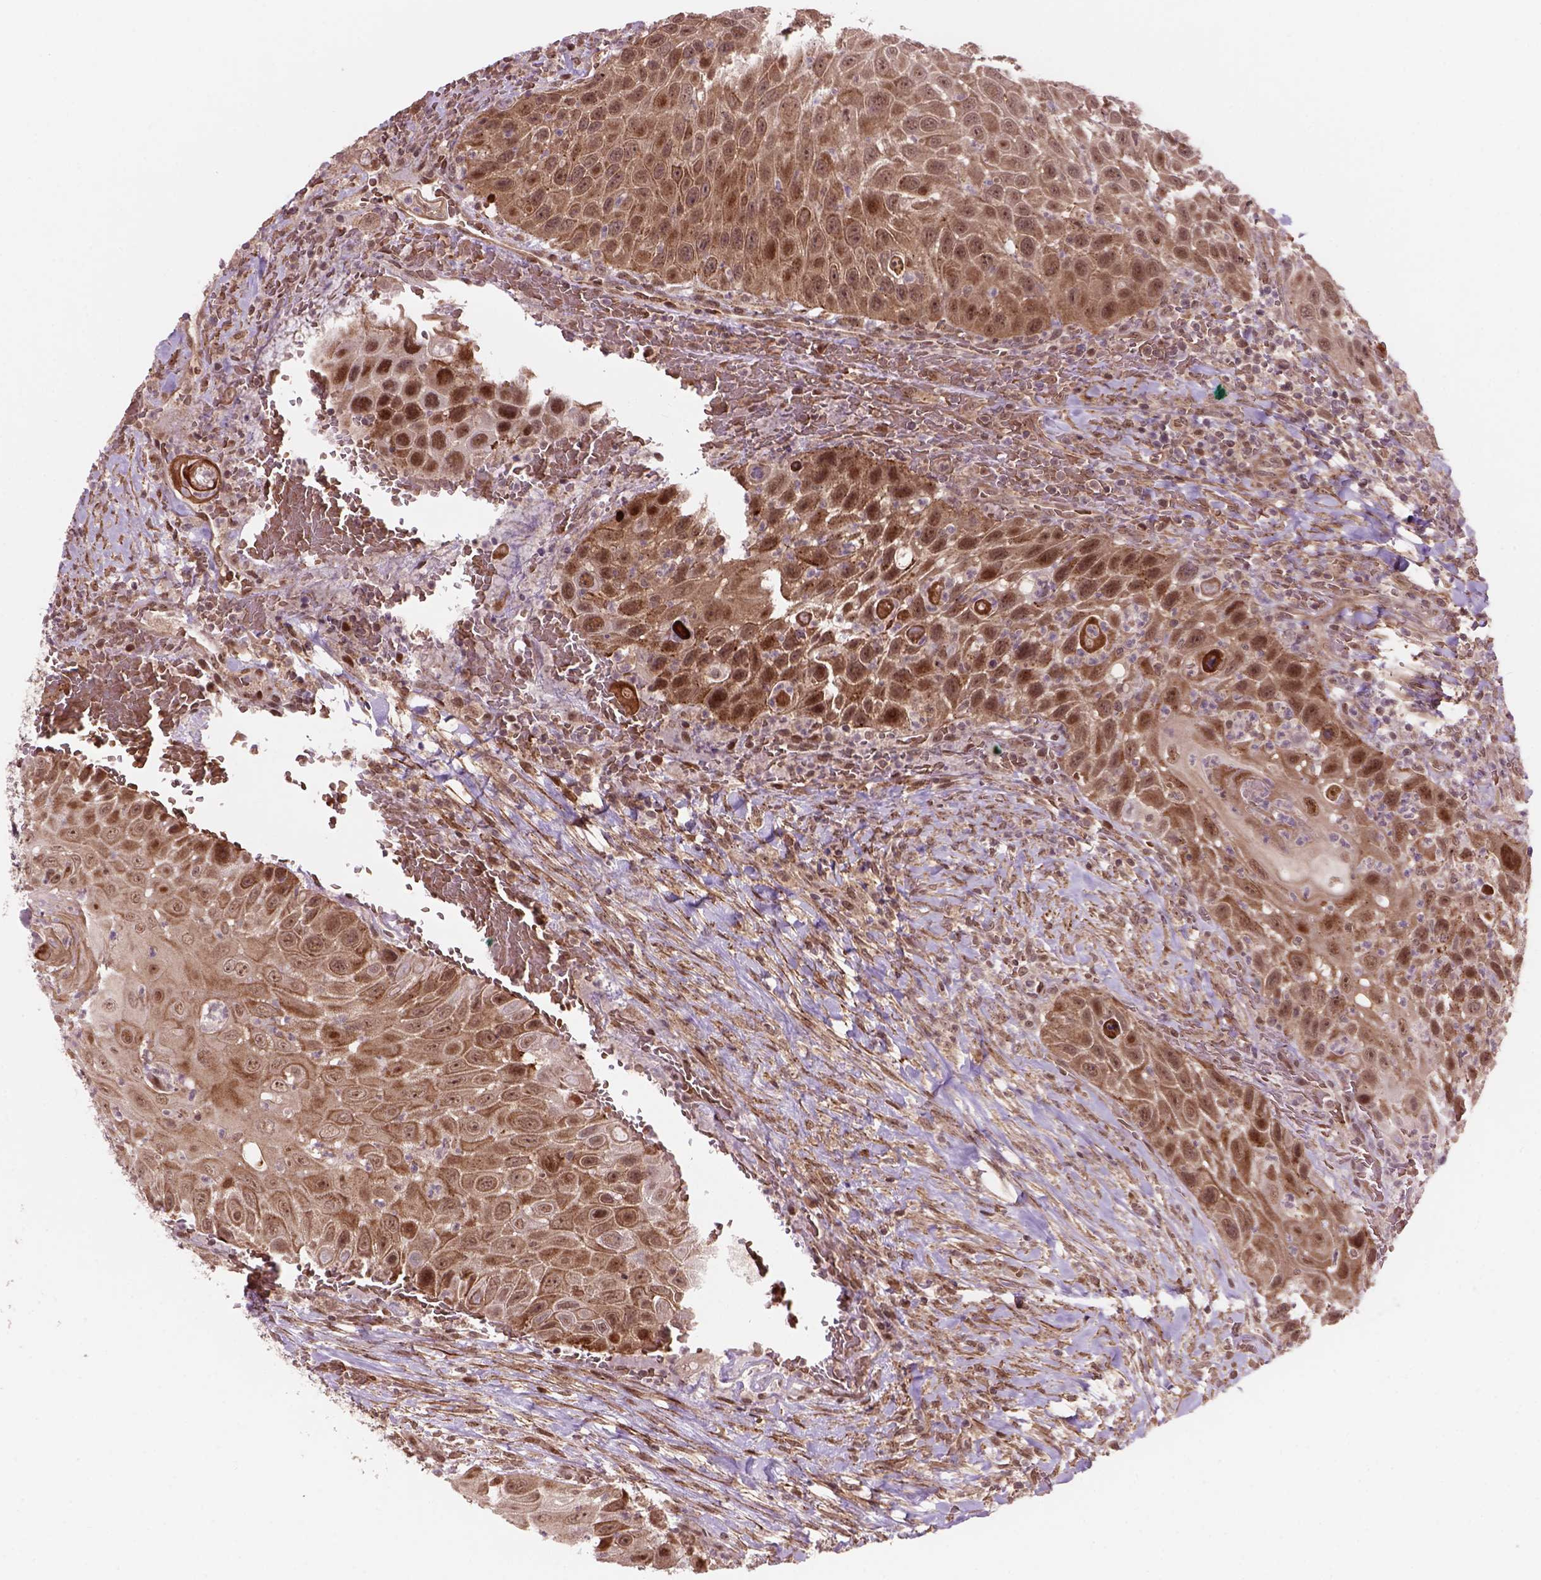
{"staining": {"intensity": "moderate", "quantity": "25%-75%", "location": "cytoplasmic/membranous,nuclear"}, "tissue": "head and neck cancer", "cell_type": "Tumor cells", "image_type": "cancer", "snomed": [{"axis": "morphology", "description": "Squamous cell carcinoma, NOS"}, {"axis": "topography", "description": "Head-Neck"}], "caption": "A brown stain highlights moderate cytoplasmic/membranous and nuclear expression of a protein in human head and neck cancer tumor cells.", "gene": "PSMD11", "patient": {"sex": "male", "age": 69}}